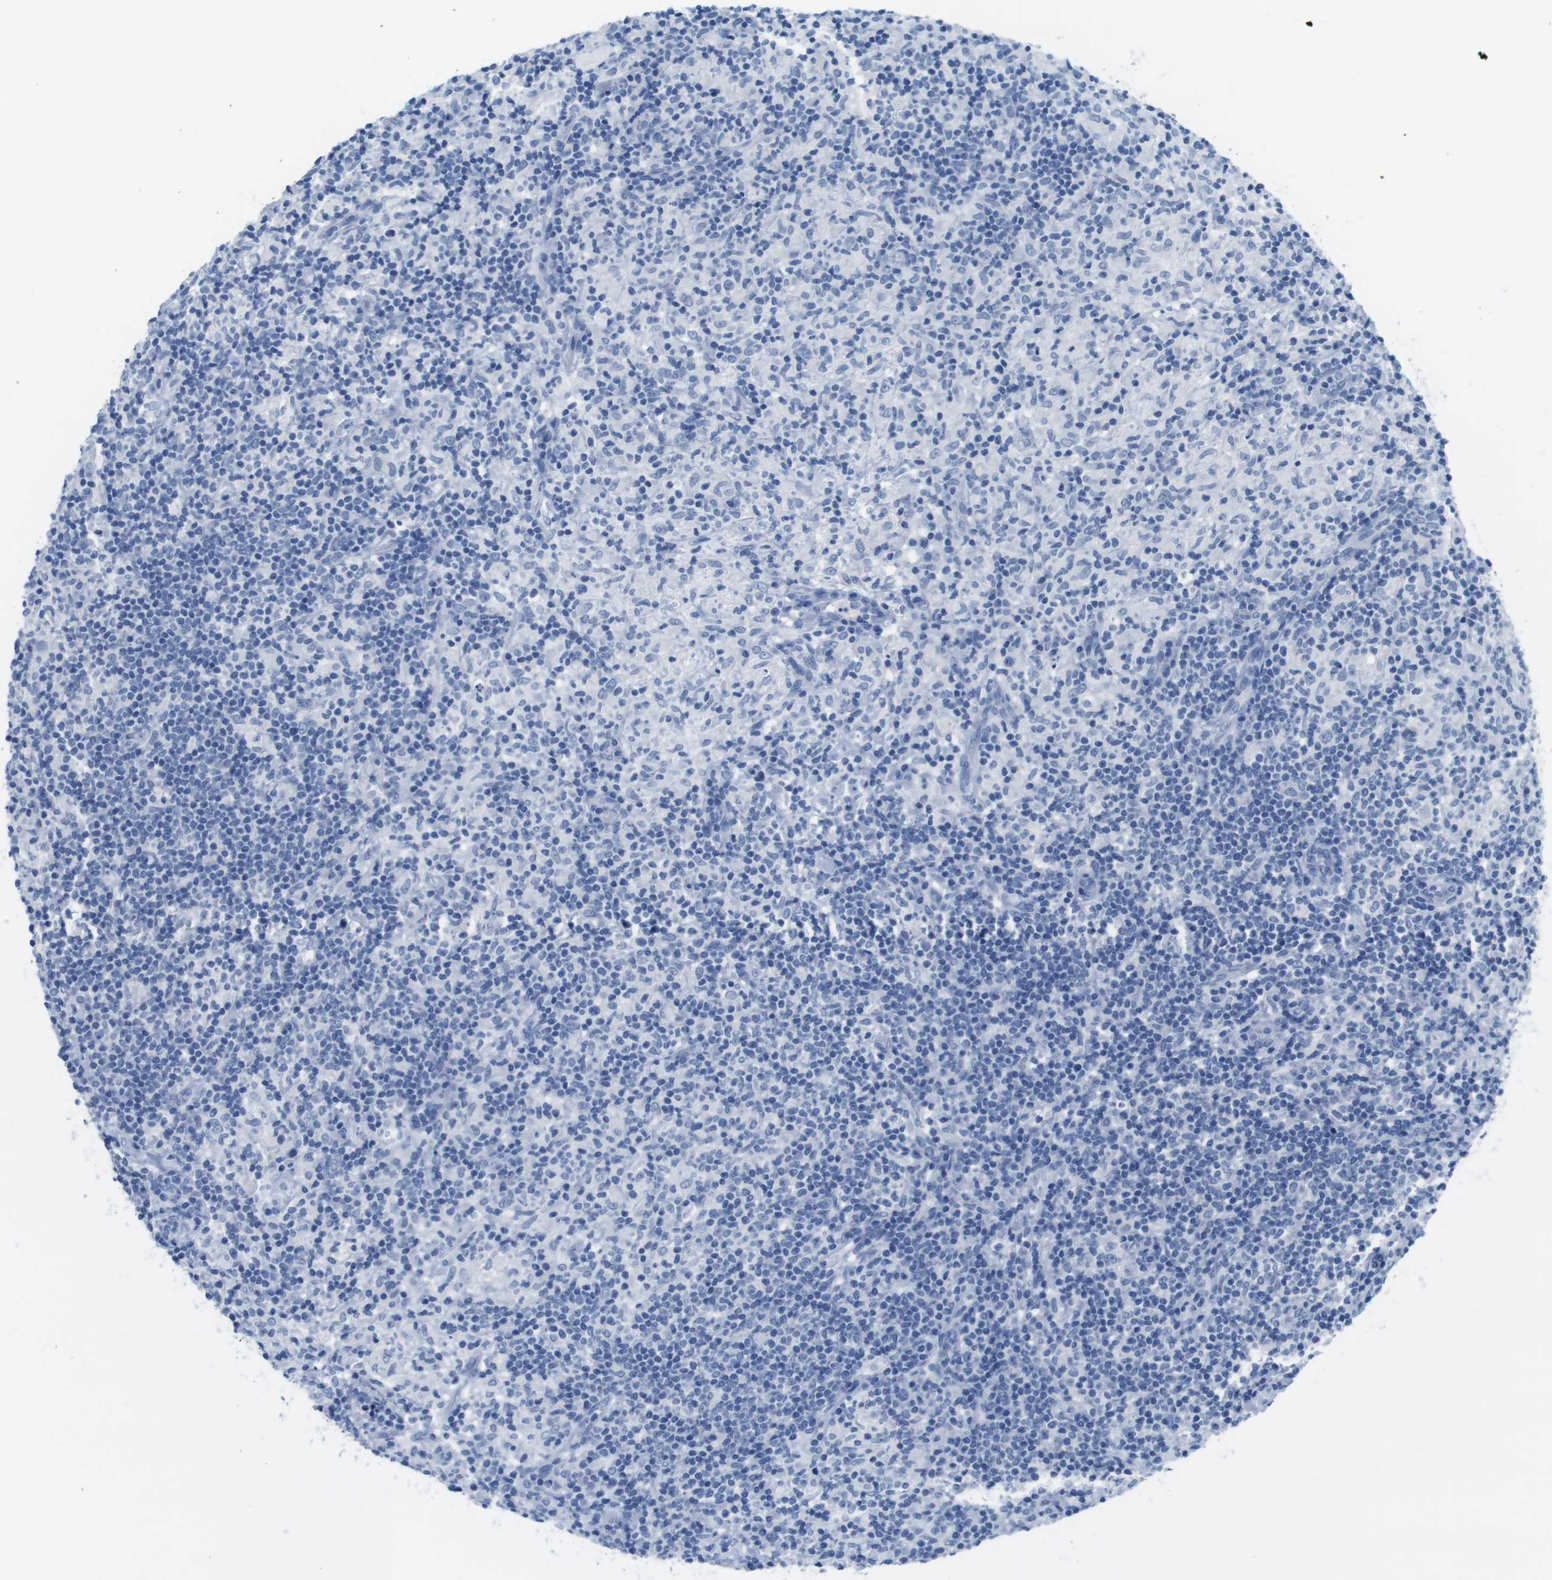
{"staining": {"intensity": "negative", "quantity": "none", "location": "none"}, "tissue": "lymphoma", "cell_type": "Tumor cells", "image_type": "cancer", "snomed": [{"axis": "morphology", "description": "Hodgkin's disease, NOS"}, {"axis": "topography", "description": "Lymph node"}], "caption": "This image is of Hodgkin's disease stained with immunohistochemistry to label a protein in brown with the nuclei are counter-stained blue. There is no expression in tumor cells.", "gene": "MAP6", "patient": {"sex": "male", "age": 70}}